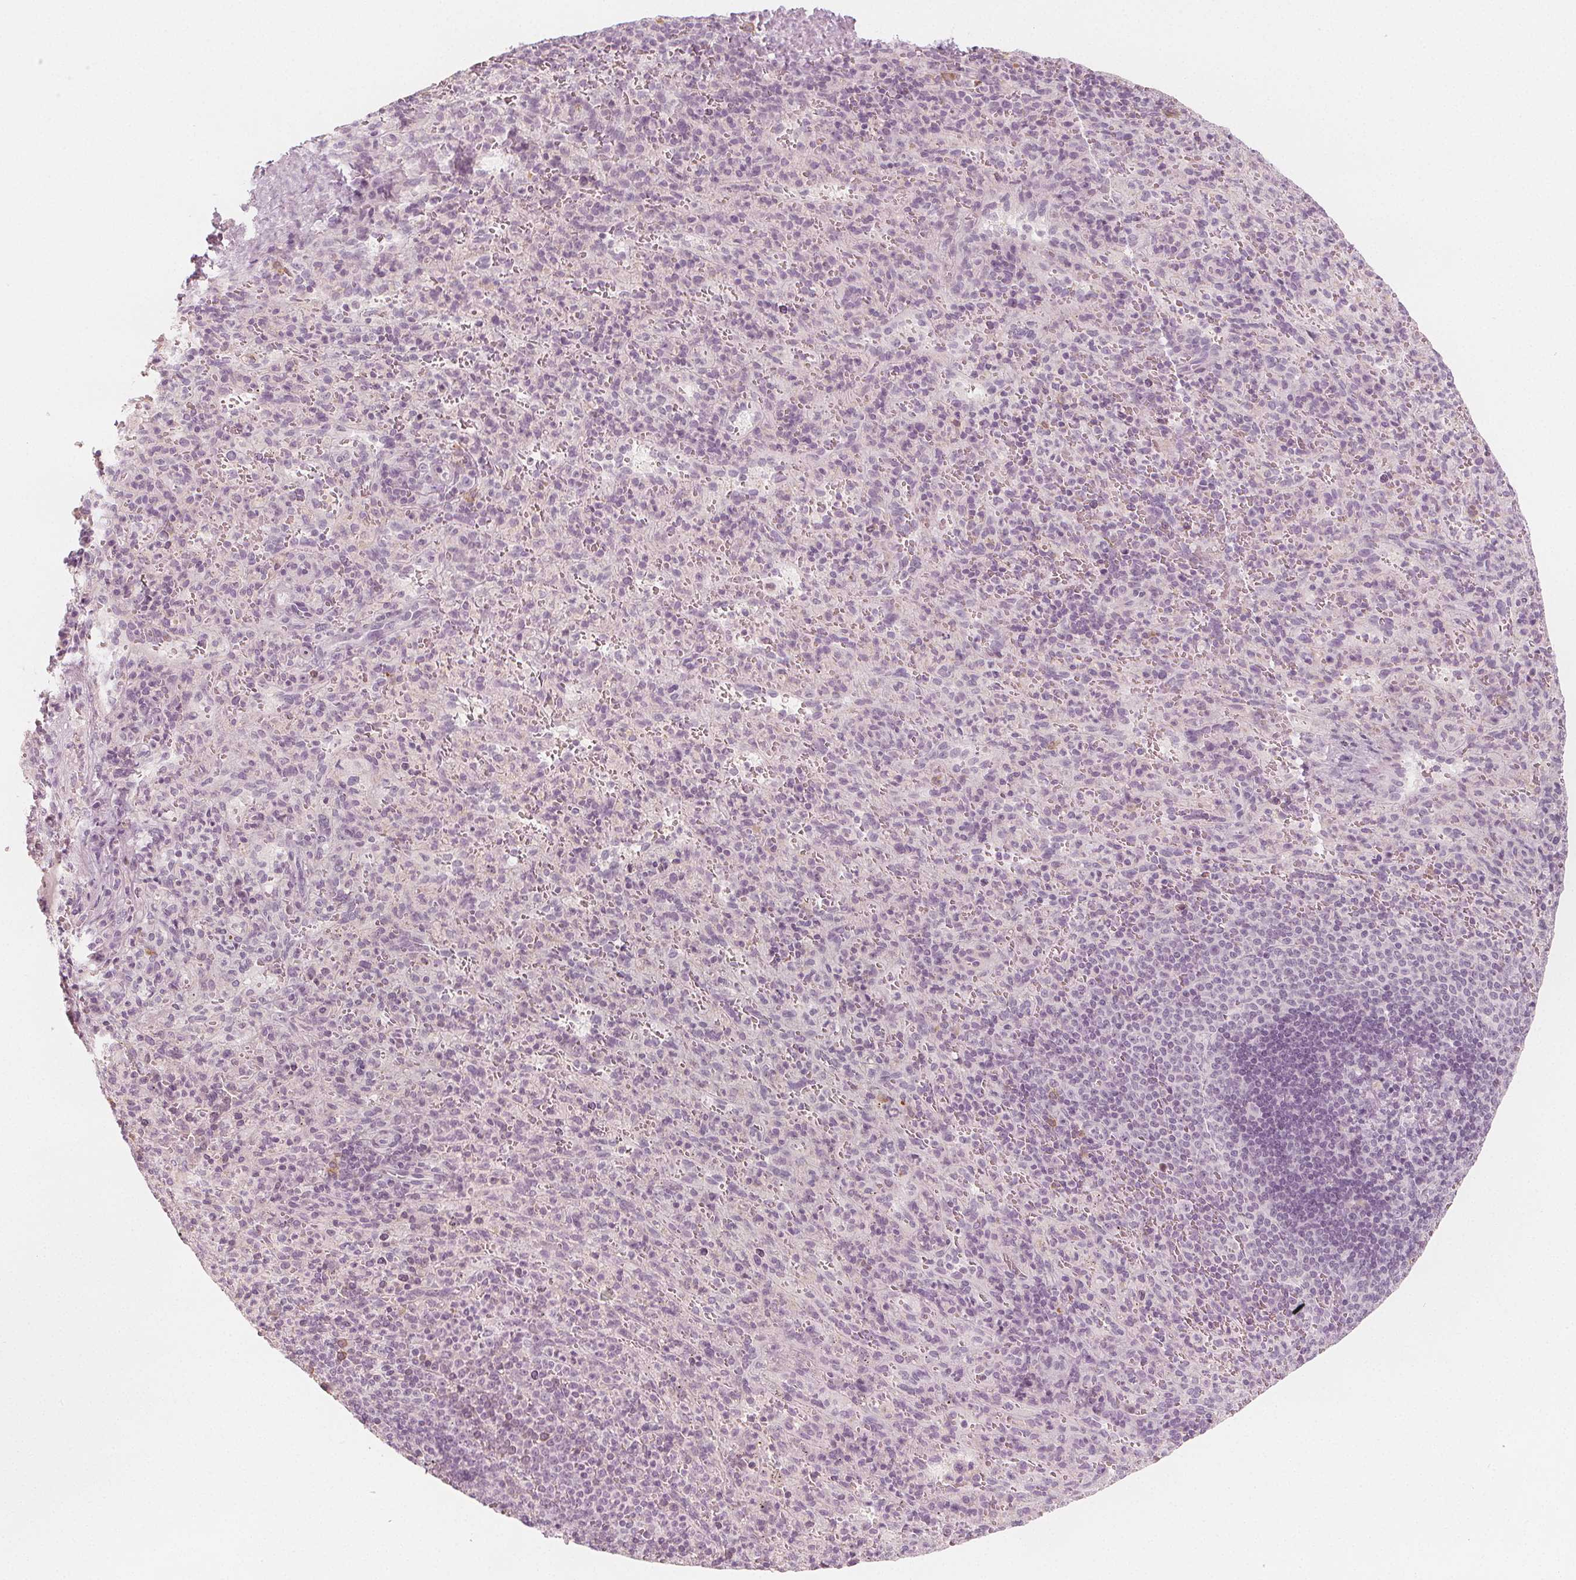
{"staining": {"intensity": "negative", "quantity": "none", "location": "none"}, "tissue": "spleen", "cell_type": "Cells in red pulp", "image_type": "normal", "snomed": [{"axis": "morphology", "description": "Normal tissue, NOS"}, {"axis": "topography", "description": "Spleen"}], "caption": "Immunohistochemical staining of unremarkable human spleen reveals no significant expression in cells in red pulp.", "gene": "MAP1A", "patient": {"sex": "male", "age": 57}}